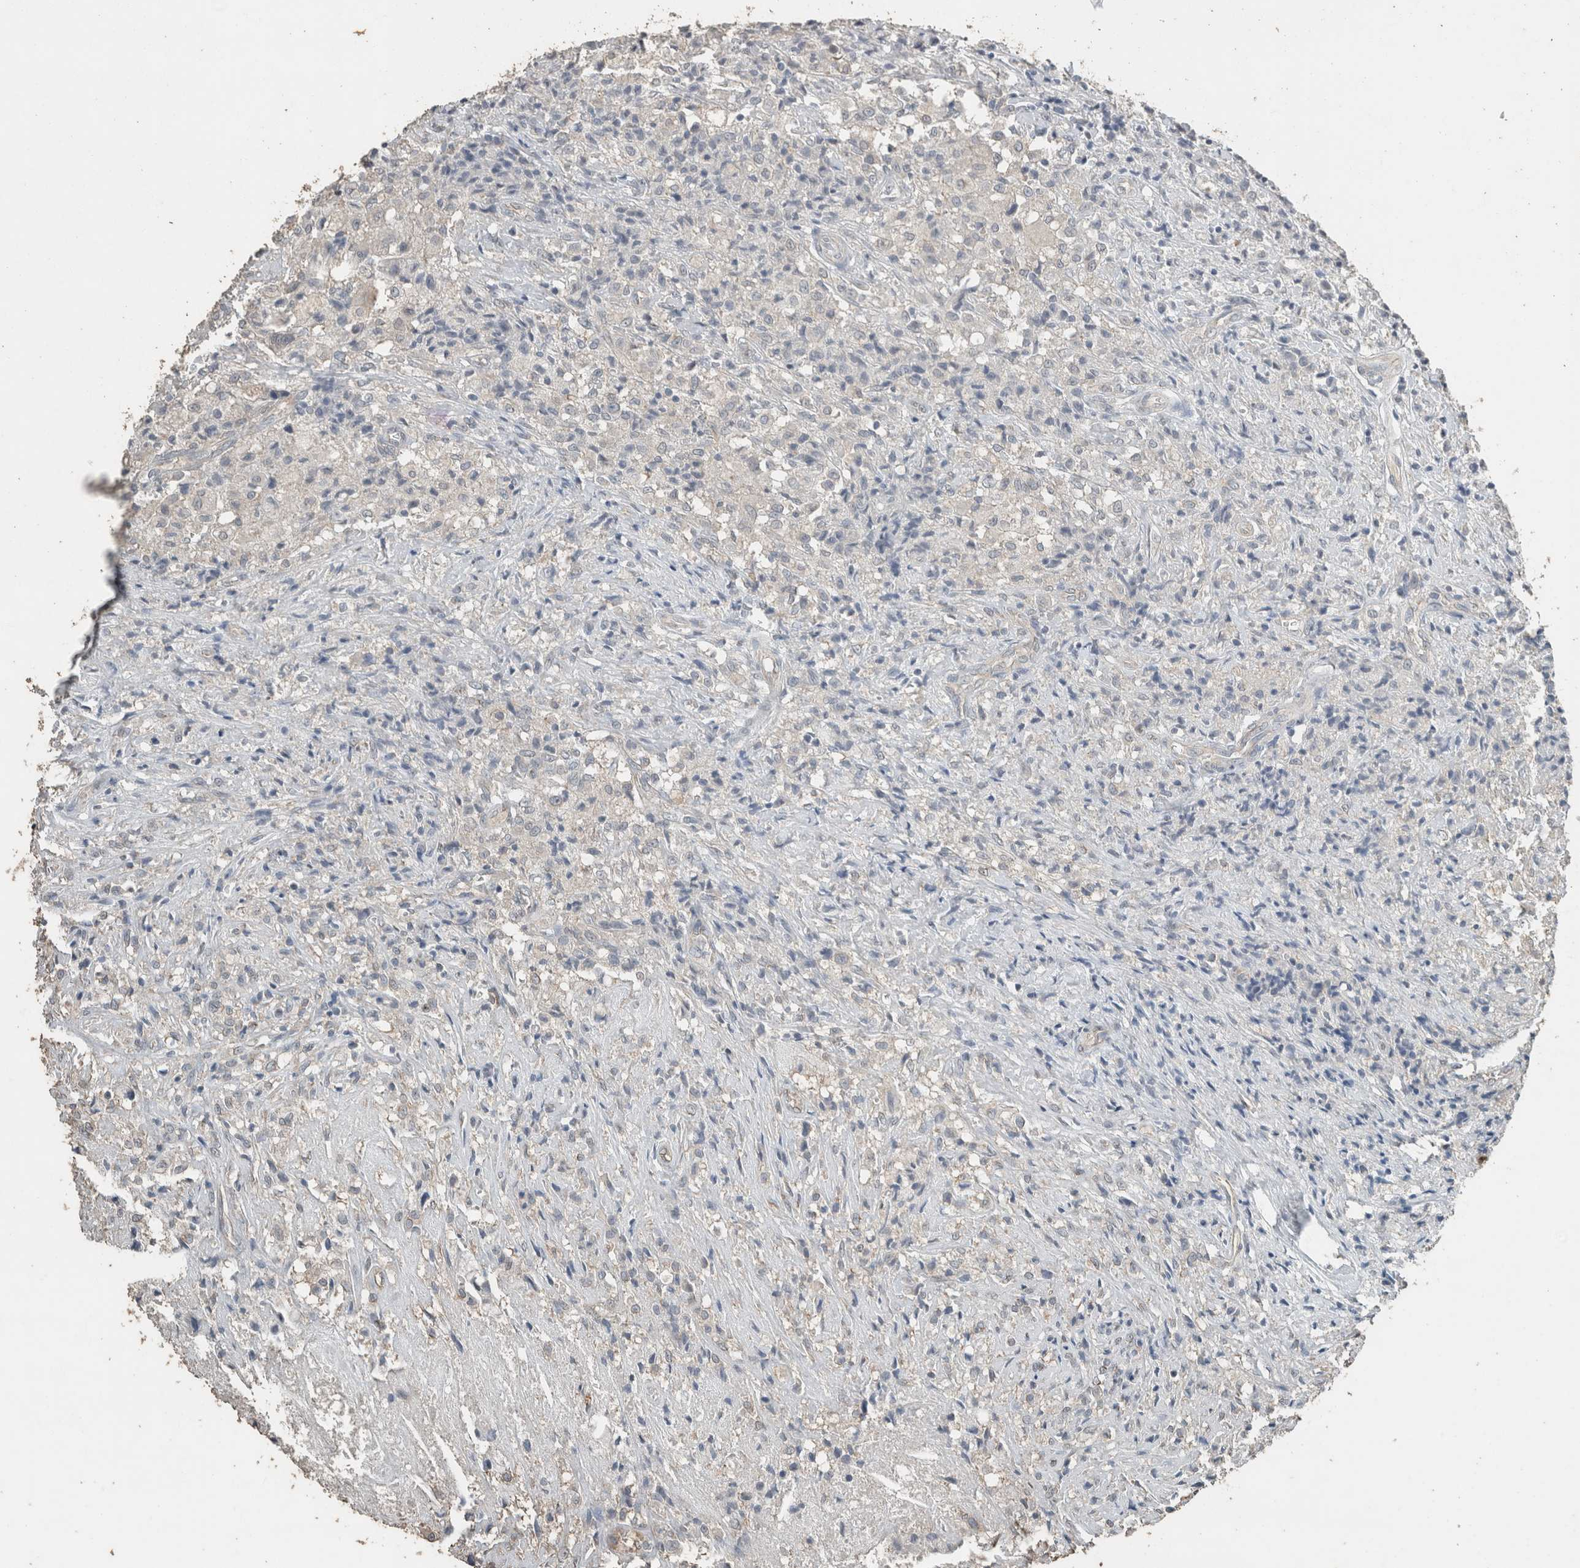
{"staining": {"intensity": "negative", "quantity": "none", "location": "none"}, "tissue": "testis cancer", "cell_type": "Tumor cells", "image_type": "cancer", "snomed": [{"axis": "morphology", "description": "Carcinoma, Embryonal, NOS"}, {"axis": "topography", "description": "Testis"}], "caption": "Immunohistochemistry of embryonal carcinoma (testis) displays no expression in tumor cells.", "gene": "ACVR2B", "patient": {"sex": "male", "age": 2}}